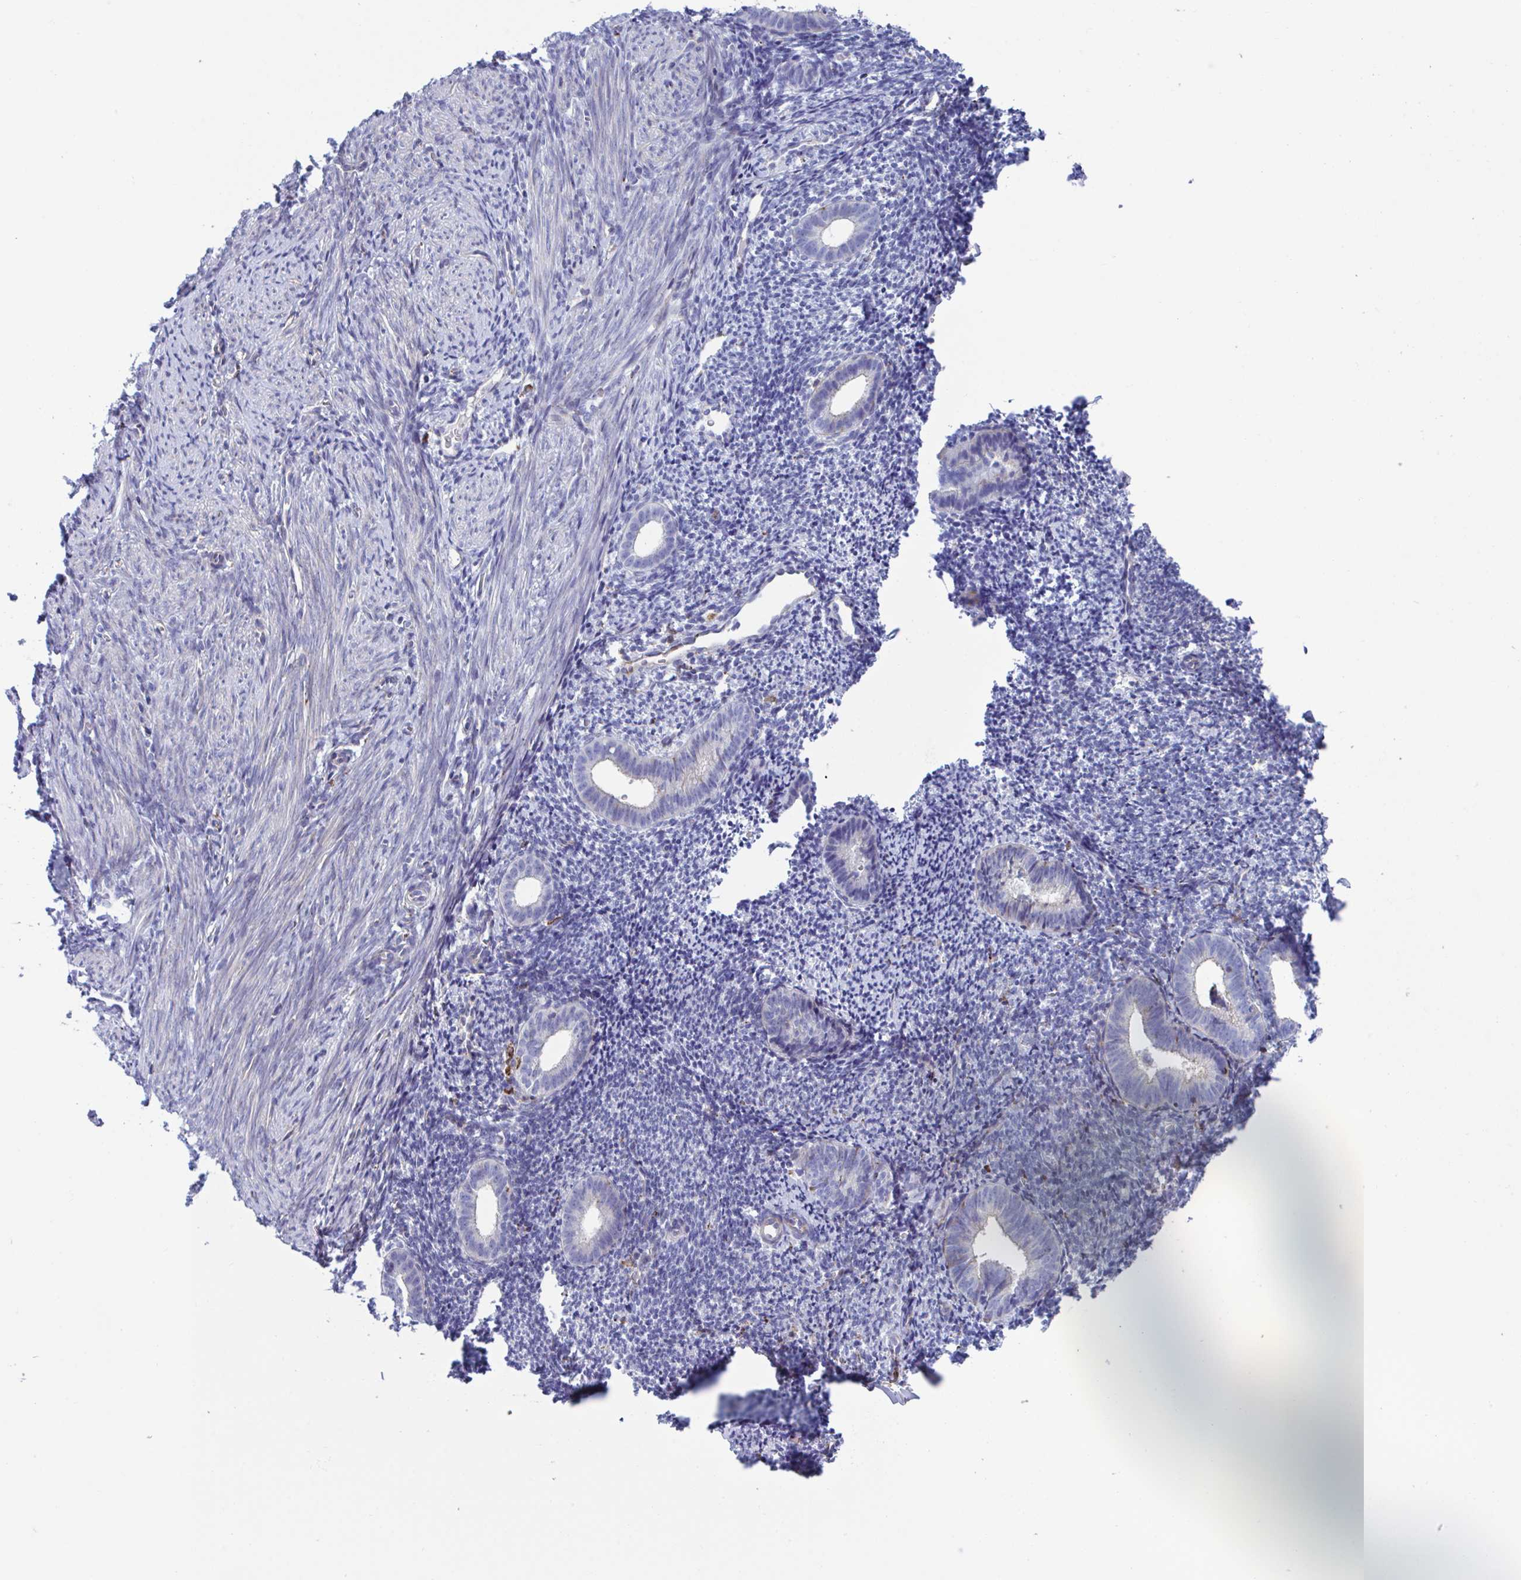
{"staining": {"intensity": "moderate", "quantity": "<25%", "location": "cytoplasmic/membranous"}, "tissue": "endometrium", "cell_type": "Cells in endometrial stroma", "image_type": "normal", "snomed": [{"axis": "morphology", "description": "Normal tissue, NOS"}, {"axis": "topography", "description": "Endometrium"}], "caption": "Immunohistochemistry staining of benign endometrium, which demonstrates low levels of moderate cytoplasmic/membranous staining in about <25% of cells in endometrial stroma indicating moderate cytoplasmic/membranous protein staining. The staining was performed using DAB (brown) for protein detection and nuclei were counterstained in hematoxylin (blue).", "gene": "PEAK3", "patient": {"sex": "female", "age": 39}}